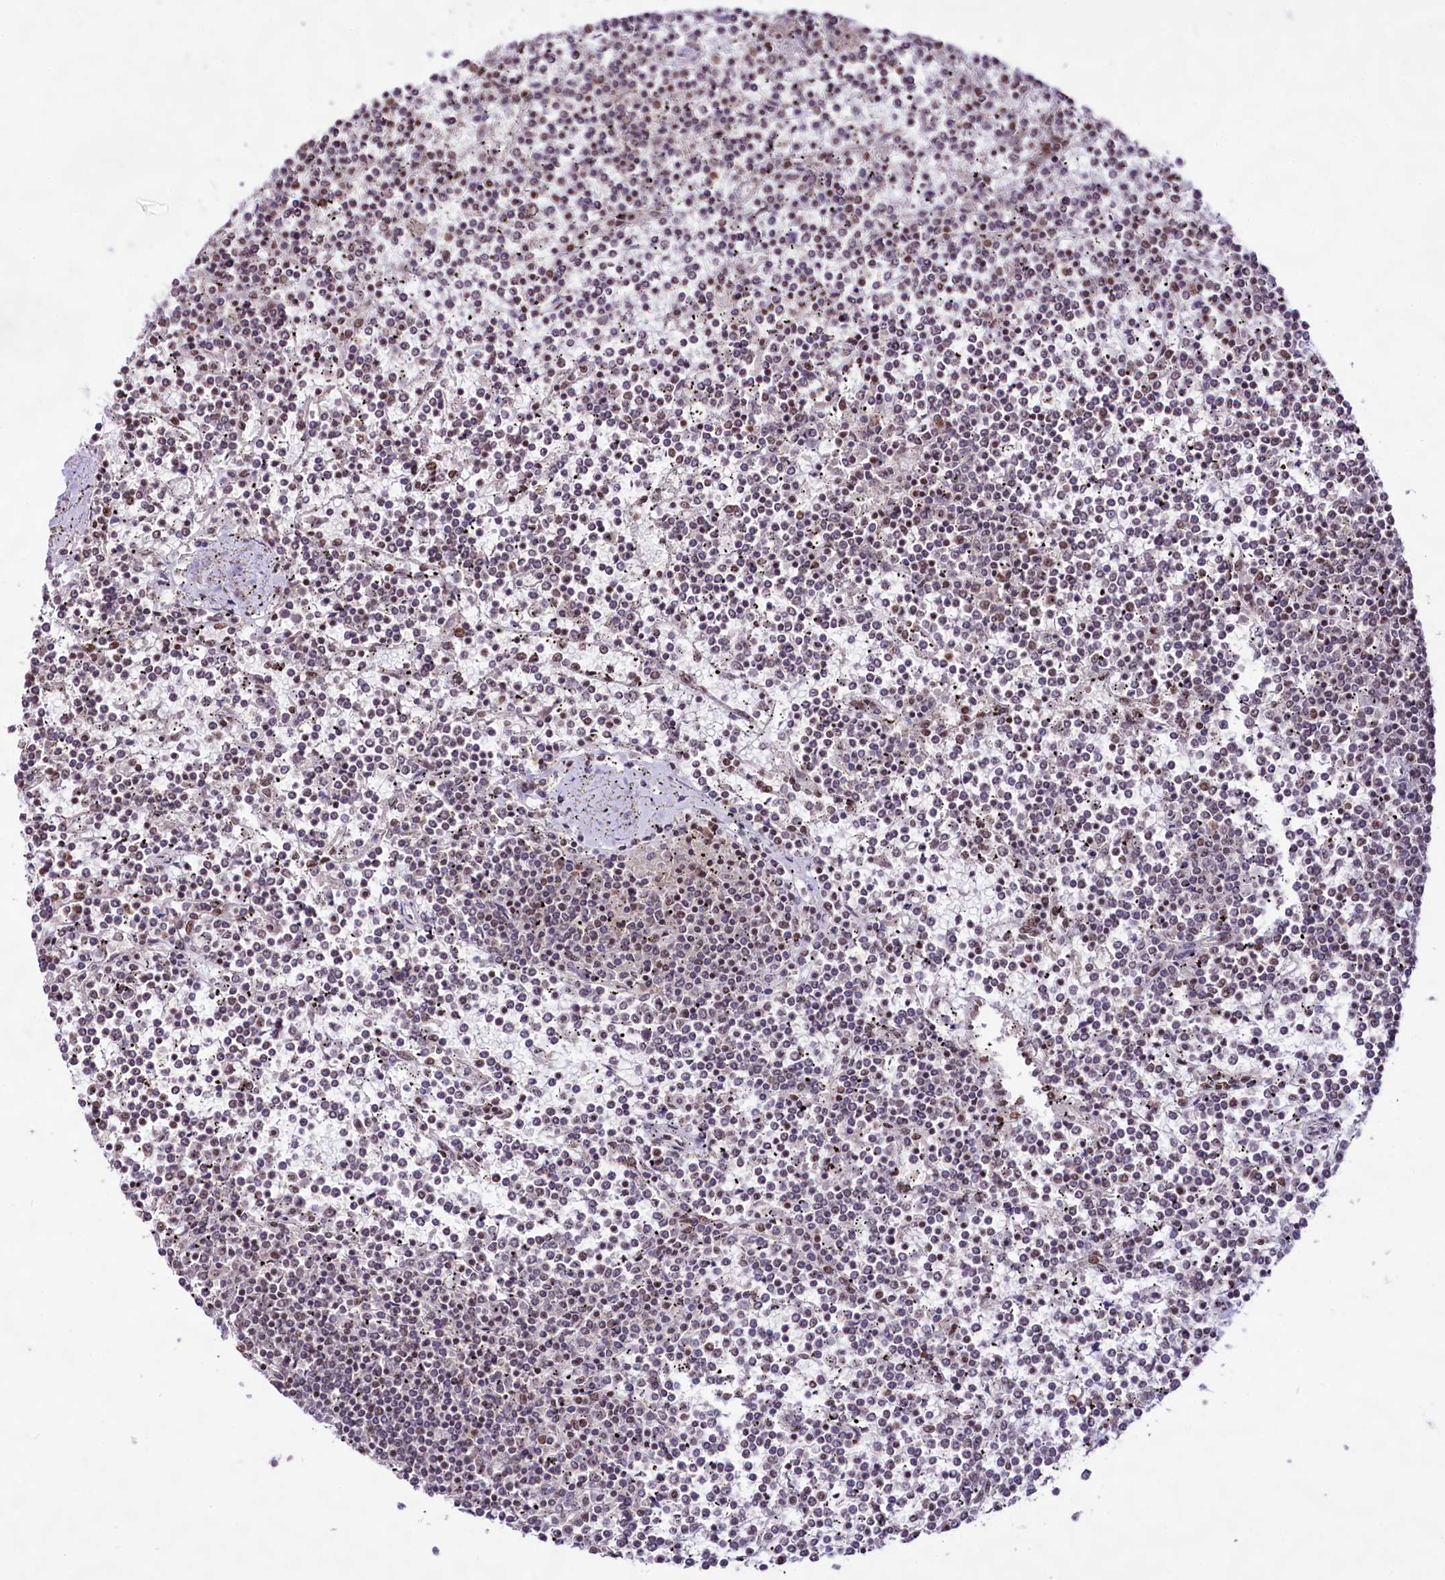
{"staining": {"intensity": "weak", "quantity": "25%-75%", "location": "nuclear"}, "tissue": "lymphoma", "cell_type": "Tumor cells", "image_type": "cancer", "snomed": [{"axis": "morphology", "description": "Malignant lymphoma, non-Hodgkin's type, Low grade"}, {"axis": "topography", "description": "Spleen"}], "caption": "Brown immunohistochemical staining in human lymphoma displays weak nuclear positivity in approximately 25%-75% of tumor cells.", "gene": "HIRA", "patient": {"sex": "female", "age": 19}}